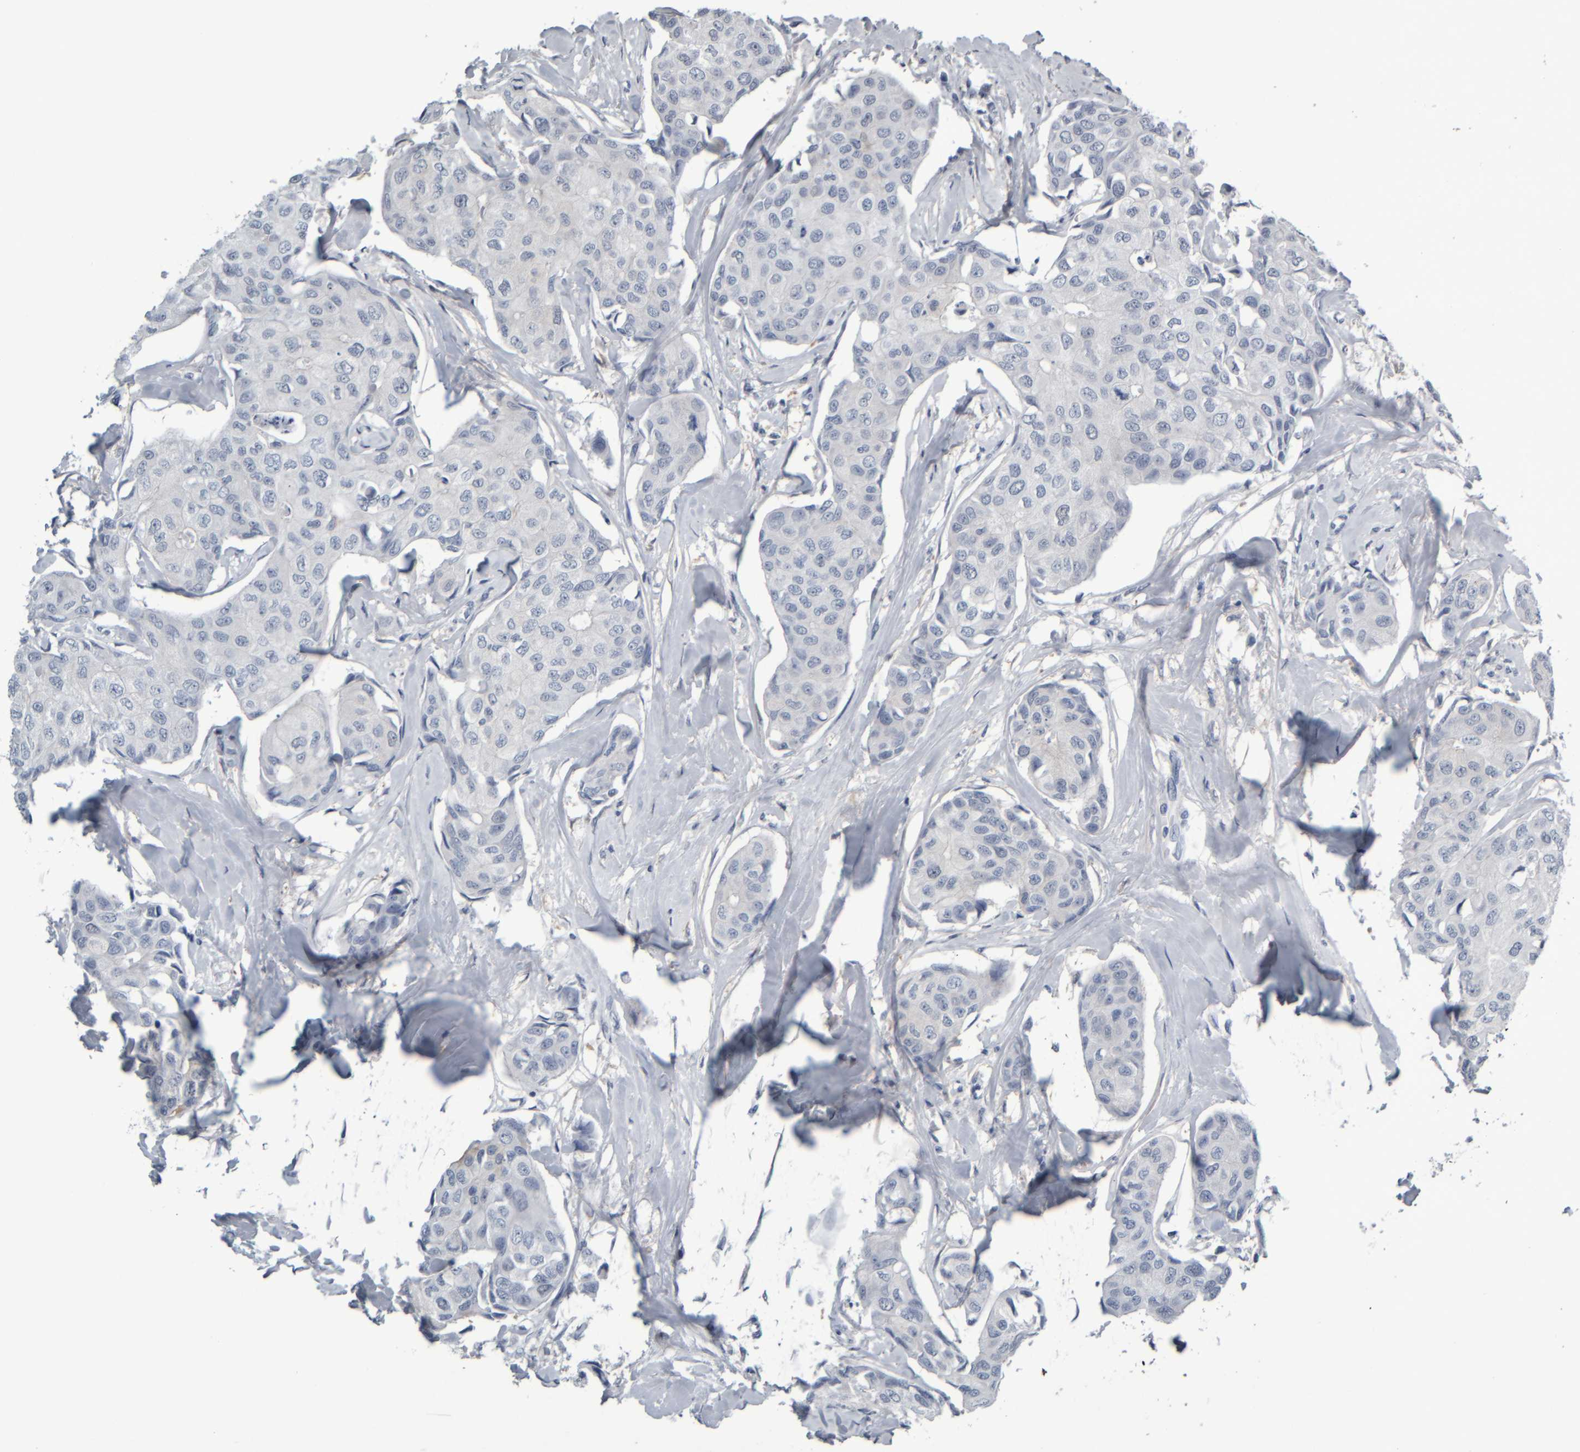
{"staining": {"intensity": "negative", "quantity": "none", "location": "none"}, "tissue": "breast cancer", "cell_type": "Tumor cells", "image_type": "cancer", "snomed": [{"axis": "morphology", "description": "Duct carcinoma"}, {"axis": "topography", "description": "Breast"}], "caption": "Immunohistochemistry of intraductal carcinoma (breast) exhibits no staining in tumor cells.", "gene": "COL14A1", "patient": {"sex": "female", "age": 80}}